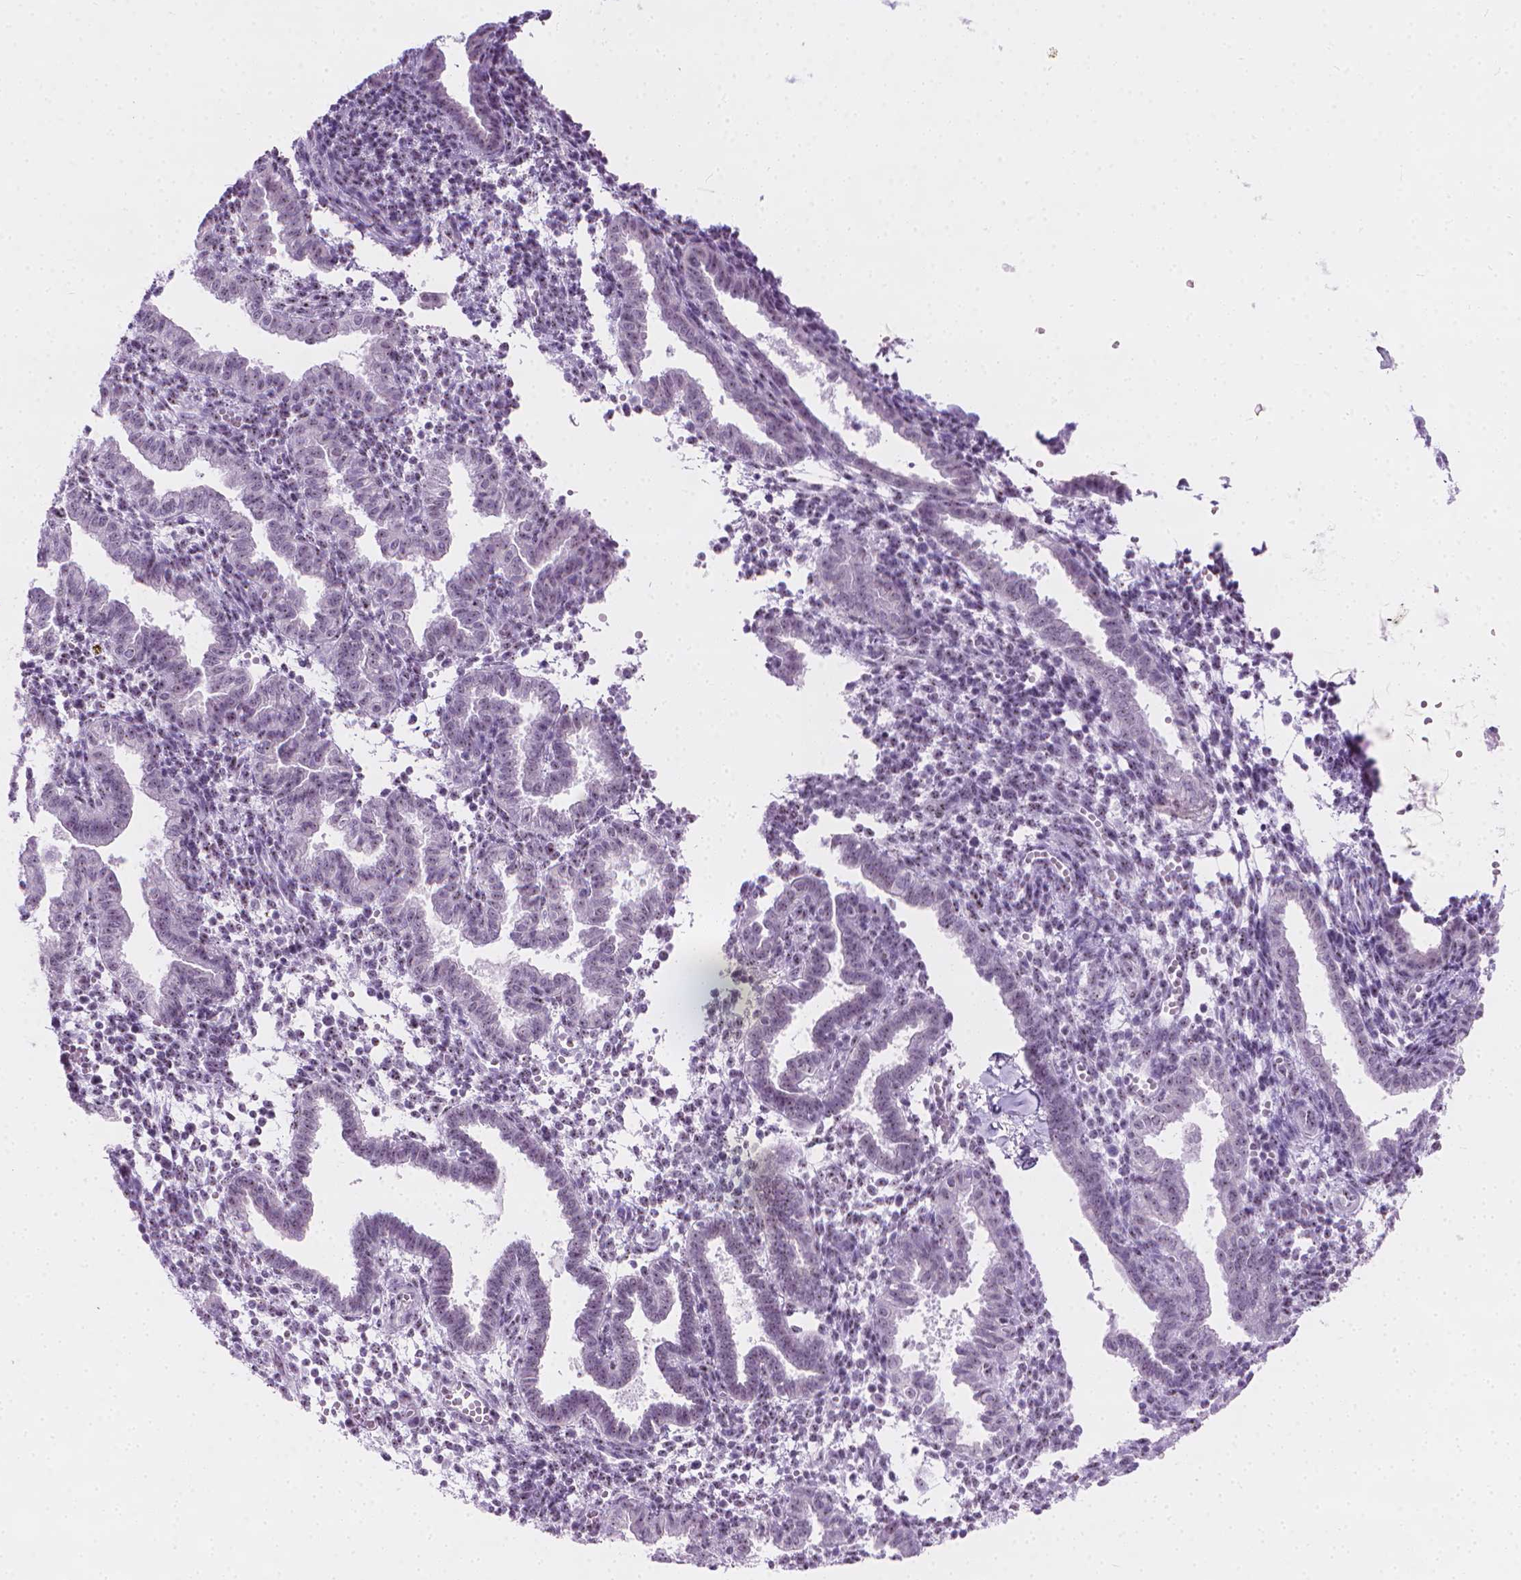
{"staining": {"intensity": "negative", "quantity": "none", "location": "none"}, "tissue": "endometrium", "cell_type": "Cells in endometrial stroma", "image_type": "normal", "snomed": [{"axis": "morphology", "description": "Normal tissue, NOS"}, {"axis": "topography", "description": "Endometrium"}], "caption": "An IHC micrograph of unremarkable endometrium is shown. There is no staining in cells in endometrial stroma of endometrium. (DAB (3,3'-diaminobenzidine) immunohistochemistry (IHC) with hematoxylin counter stain).", "gene": "NOL7", "patient": {"sex": "female", "age": 37}}